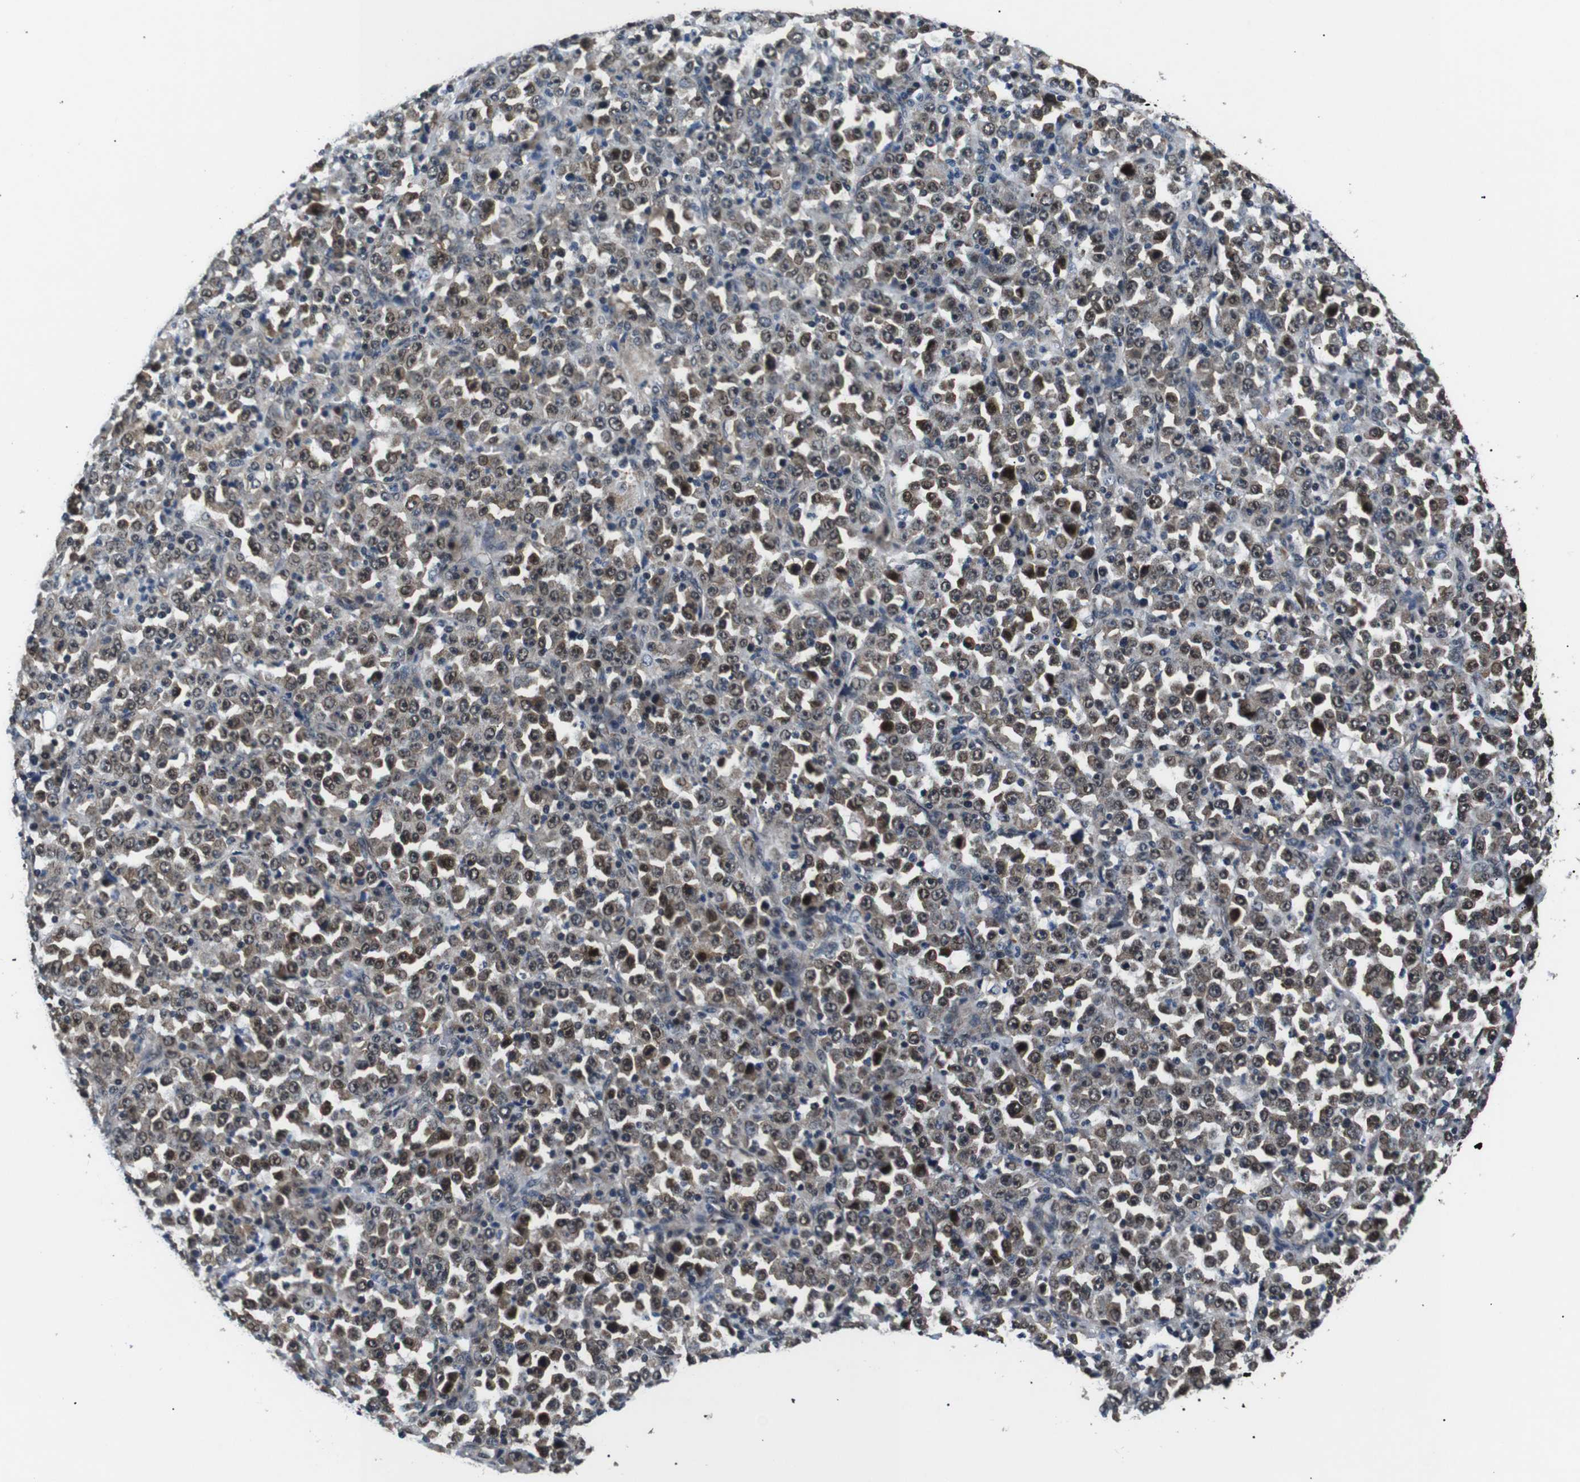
{"staining": {"intensity": "moderate", "quantity": ">75%", "location": "cytoplasmic/membranous,nuclear"}, "tissue": "stomach cancer", "cell_type": "Tumor cells", "image_type": "cancer", "snomed": [{"axis": "morphology", "description": "Normal tissue, NOS"}, {"axis": "morphology", "description": "Adenocarcinoma, NOS"}, {"axis": "topography", "description": "Stomach, upper"}, {"axis": "topography", "description": "Stomach"}], "caption": "This micrograph displays adenocarcinoma (stomach) stained with immunohistochemistry to label a protein in brown. The cytoplasmic/membranous and nuclear of tumor cells show moderate positivity for the protein. Nuclei are counter-stained blue.", "gene": "SKP1", "patient": {"sex": "male", "age": 59}}